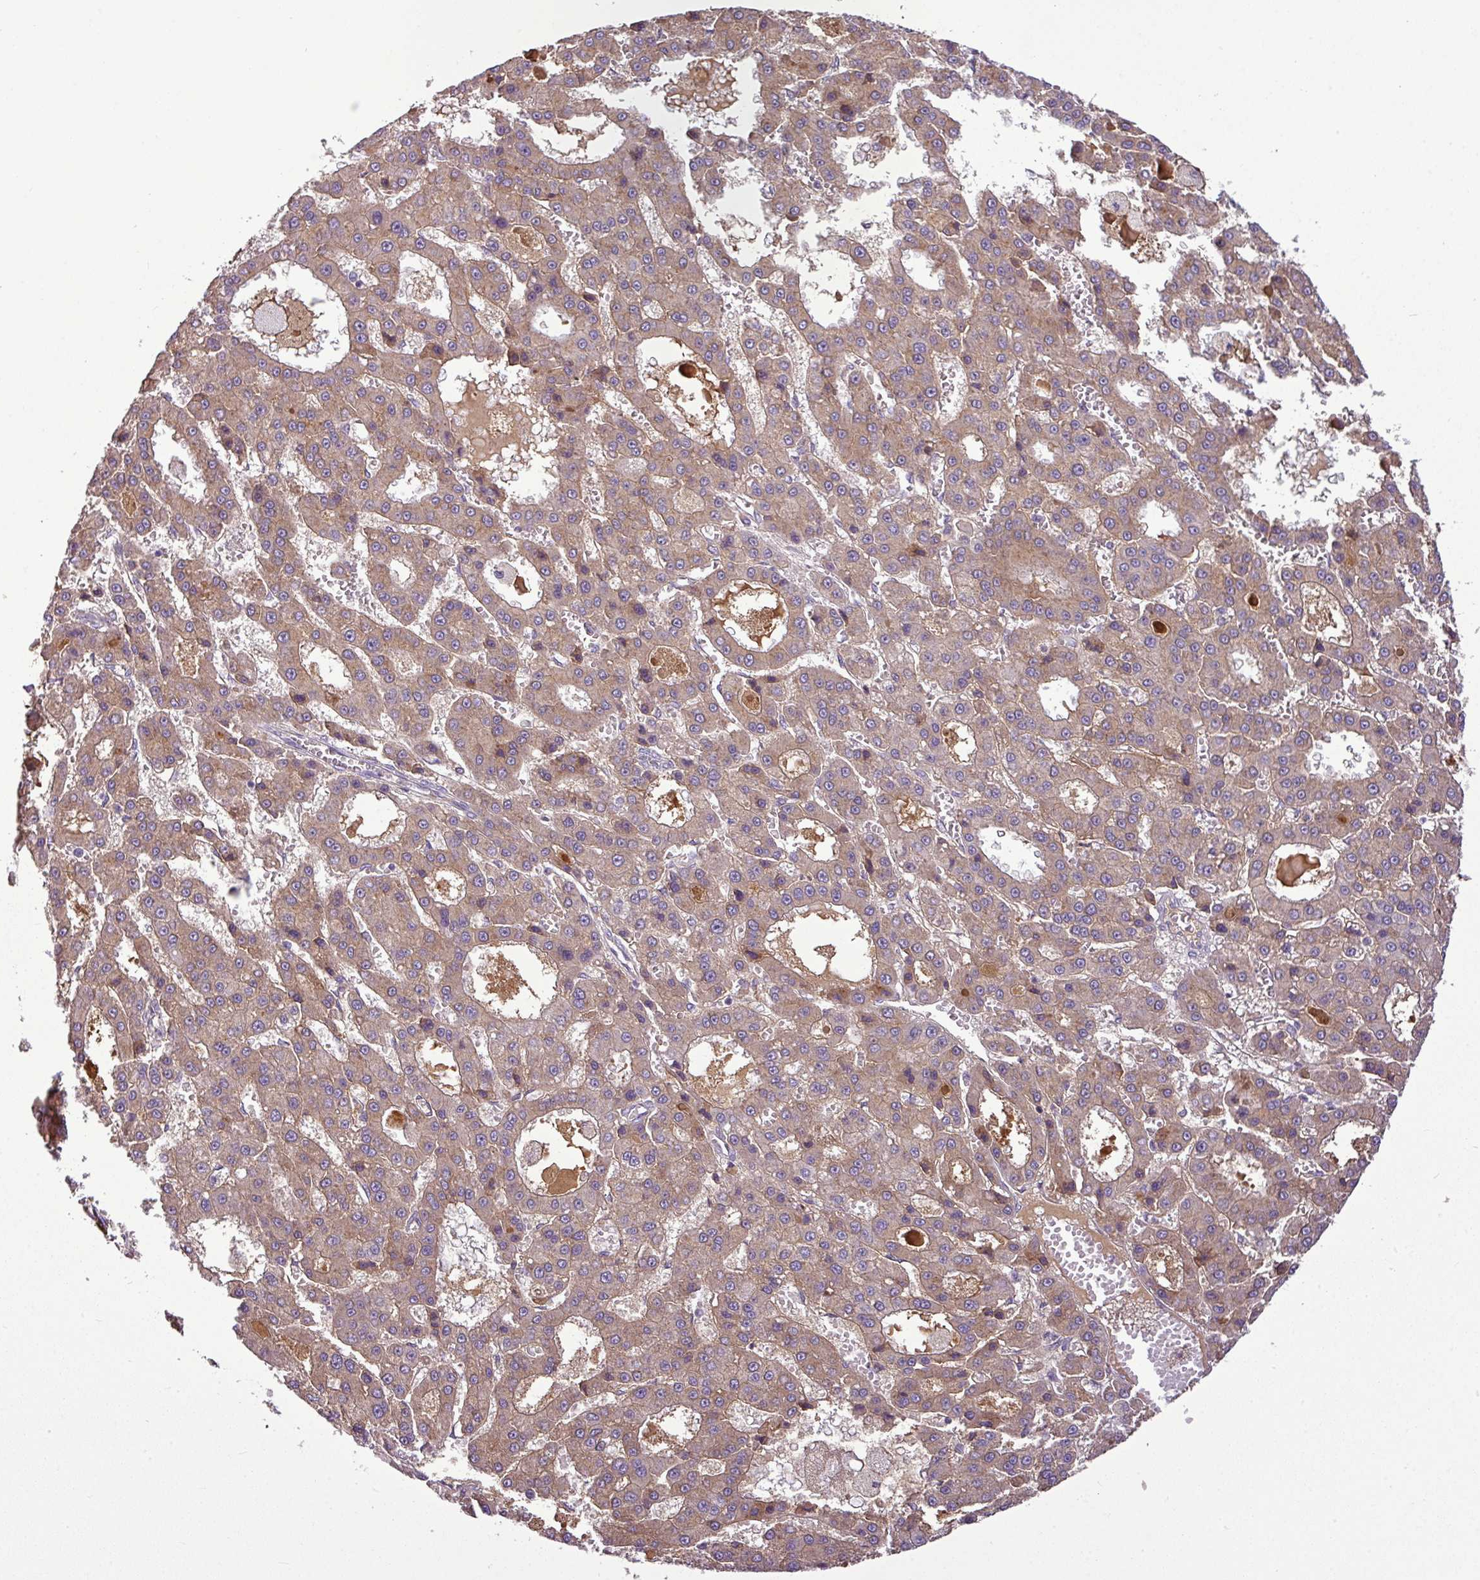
{"staining": {"intensity": "weak", "quantity": ">75%", "location": "cytoplasmic/membranous"}, "tissue": "liver cancer", "cell_type": "Tumor cells", "image_type": "cancer", "snomed": [{"axis": "morphology", "description": "Carcinoma, Hepatocellular, NOS"}, {"axis": "topography", "description": "Liver"}], "caption": "High-power microscopy captured an IHC micrograph of liver cancer (hepatocellular carcinoma), revealing weak cytoplasmic/membranous staining in about >75% of tumor cells.", "gene": "C4B", "patient": {"sex": "male", "age": 70}}